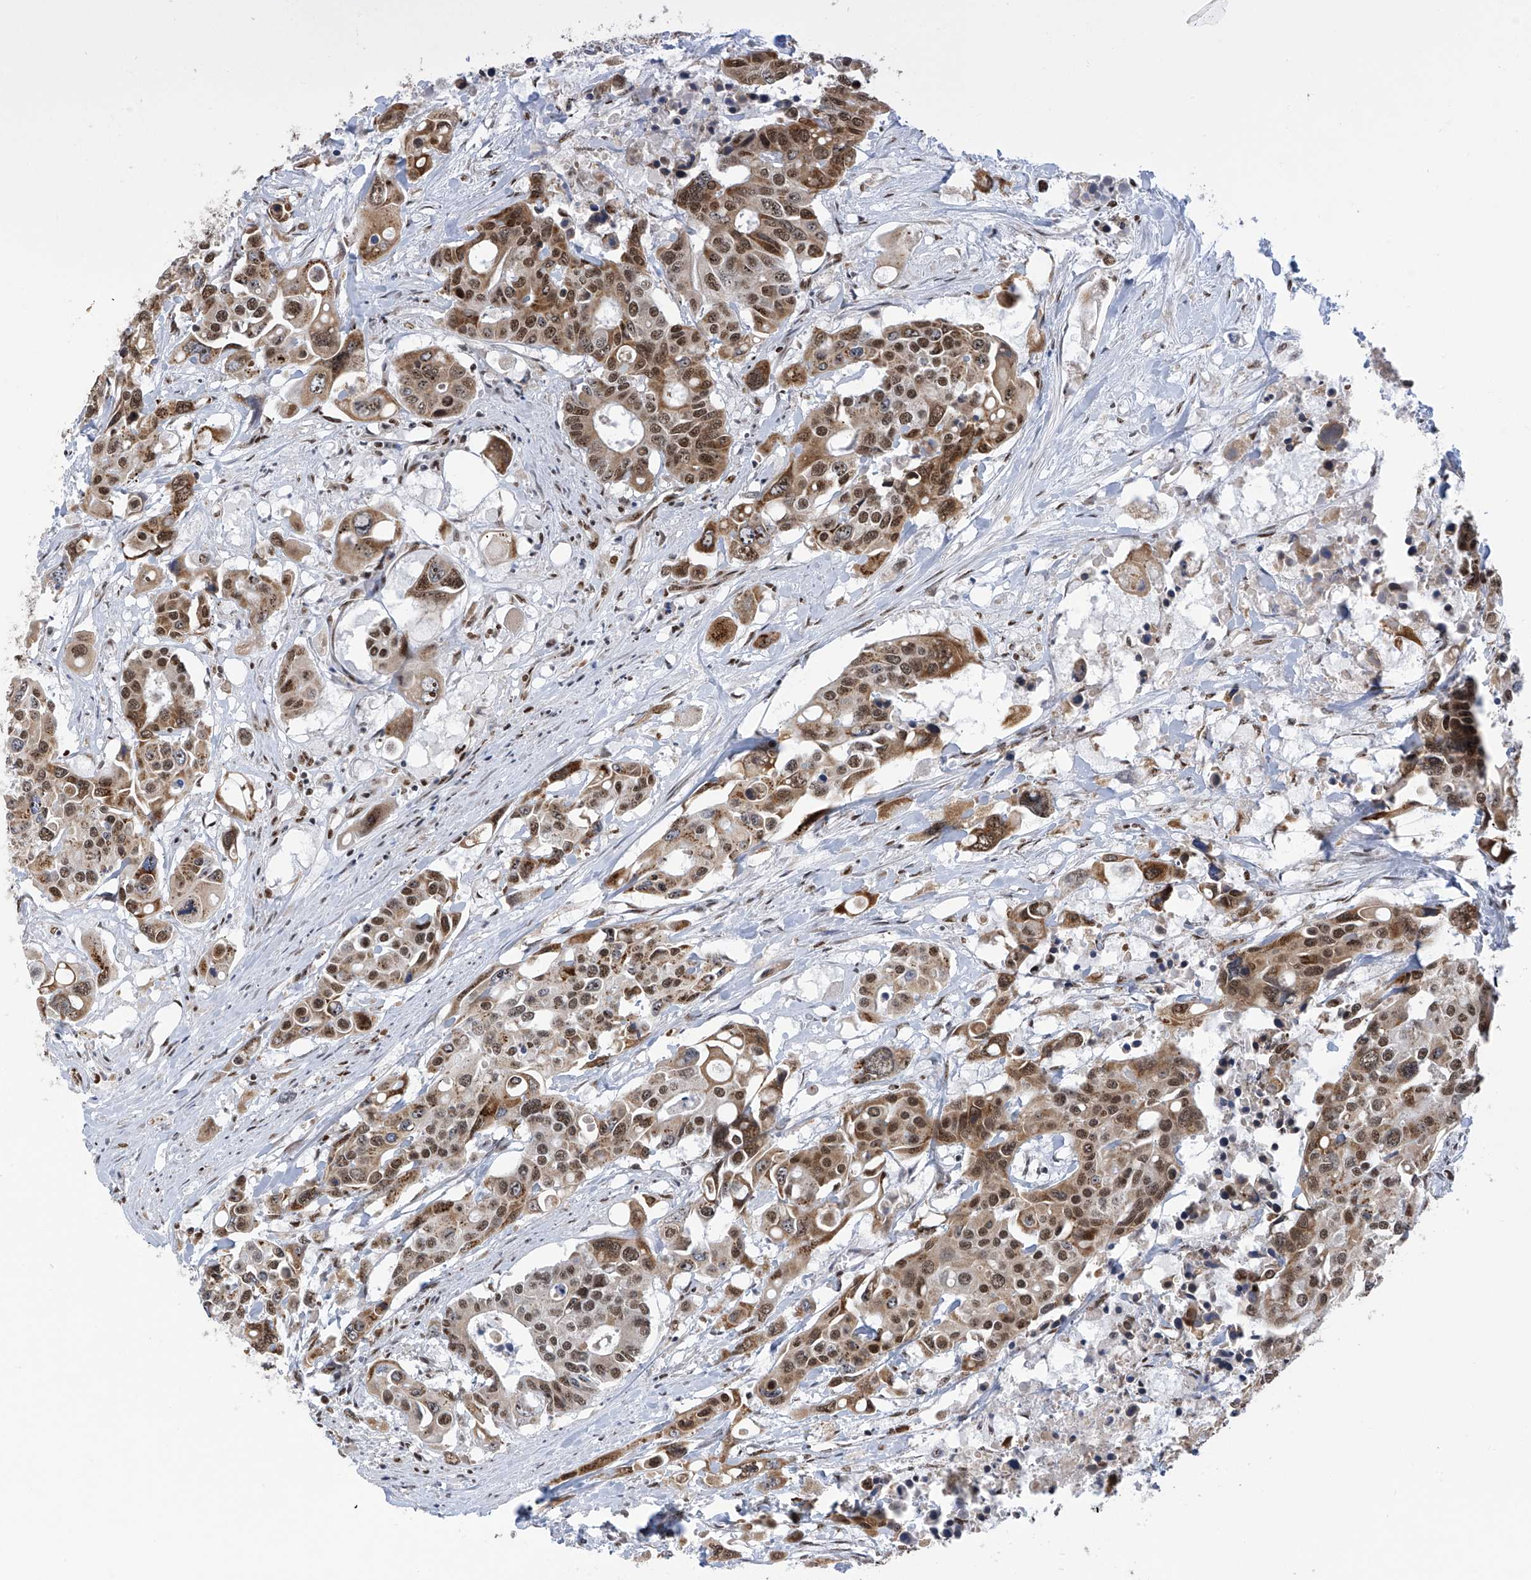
{"staining": {"intensity": "moderate", "quantity": ">75%", "location": "cytoplasmic/membranous,nuclear"}, "tissue": "colorectal cancer", "cell_type": "Tumor cells", "image_type": "cancer", "snomed": [{"axis": "morphology", "description": "Adenocarcinoma, NOS"}, {"axis": "topography", "description": "Colon"}], "caption": "Protein expression analysis of human colorectal cancer (adenocarcinoma) reveals moderate cytoplasmic/membranous and nuclear positivity in about >75% of tumor cells. Ihc stains the protein in brown and the nuclei are stained blue.", "gene": "APLF", "patient": {"sex": "male", "age": 77}}